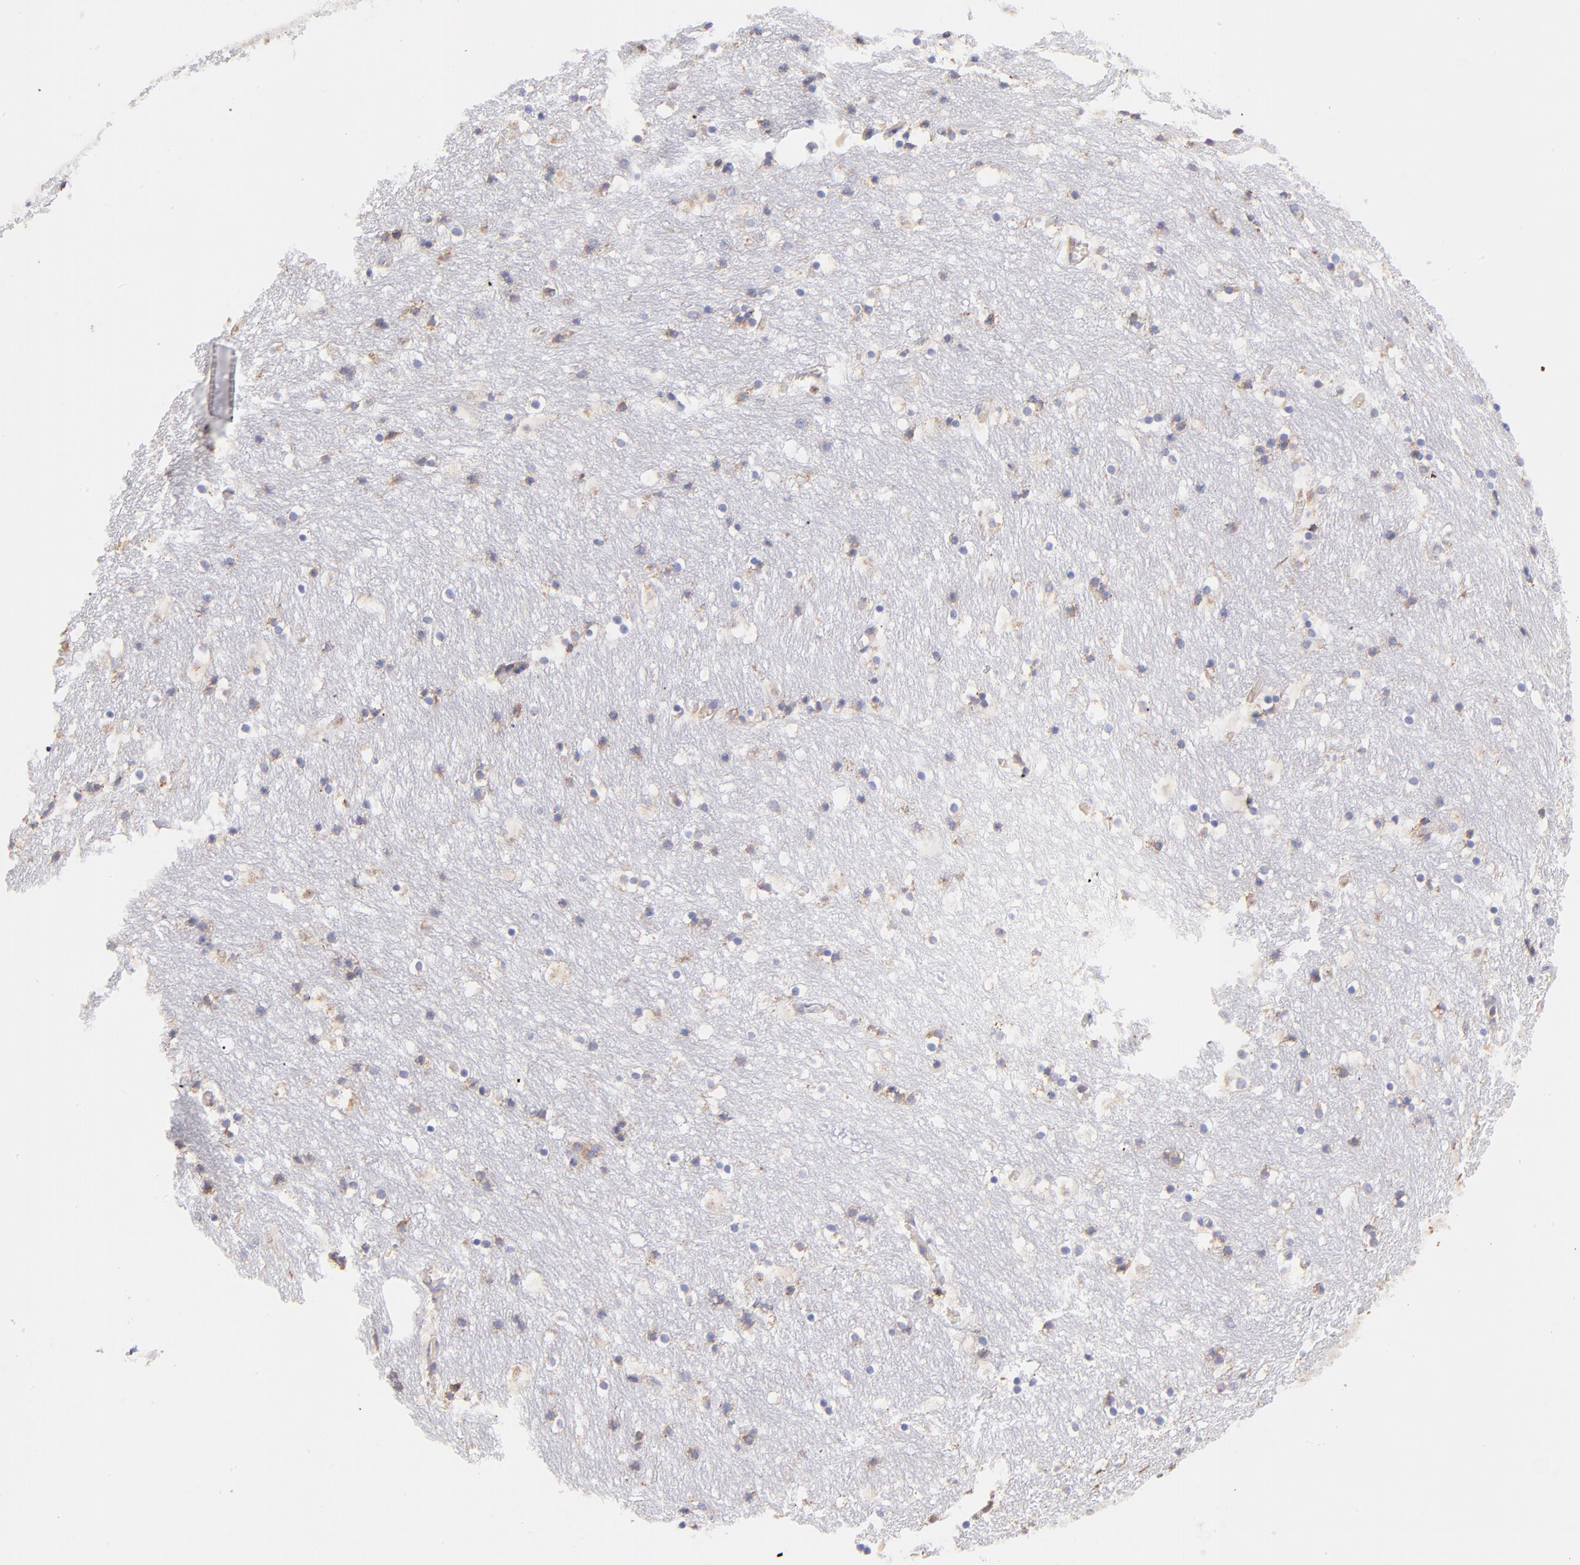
{"staining": {"intensity": "weak", "quantity": "<25%", "location": "cytoplasmic/membranous"}, "tissue": "caudate", "cell_type": "Glial cells", "image_type": "normal", "snomed": [{"axis": "morphology", "description": "Normal tissue, NOS"}, {"axis": "topography", "description": "Lateral ventricle wall"}], "caption": "This histopathology image is of unremarkable caudate stained with immunohistochemistry (IHC) to label a protein in brown with the nuclei are counter-stained blue. There is no expression in glial cells. The staining was performed using DAB to visualize the protein expression in brown, while the nuclei were stained in blue with hematoxylin (Magnification: 20x).", "gene": "RPL30", "patient": {"sex": "male", "age": 45}}